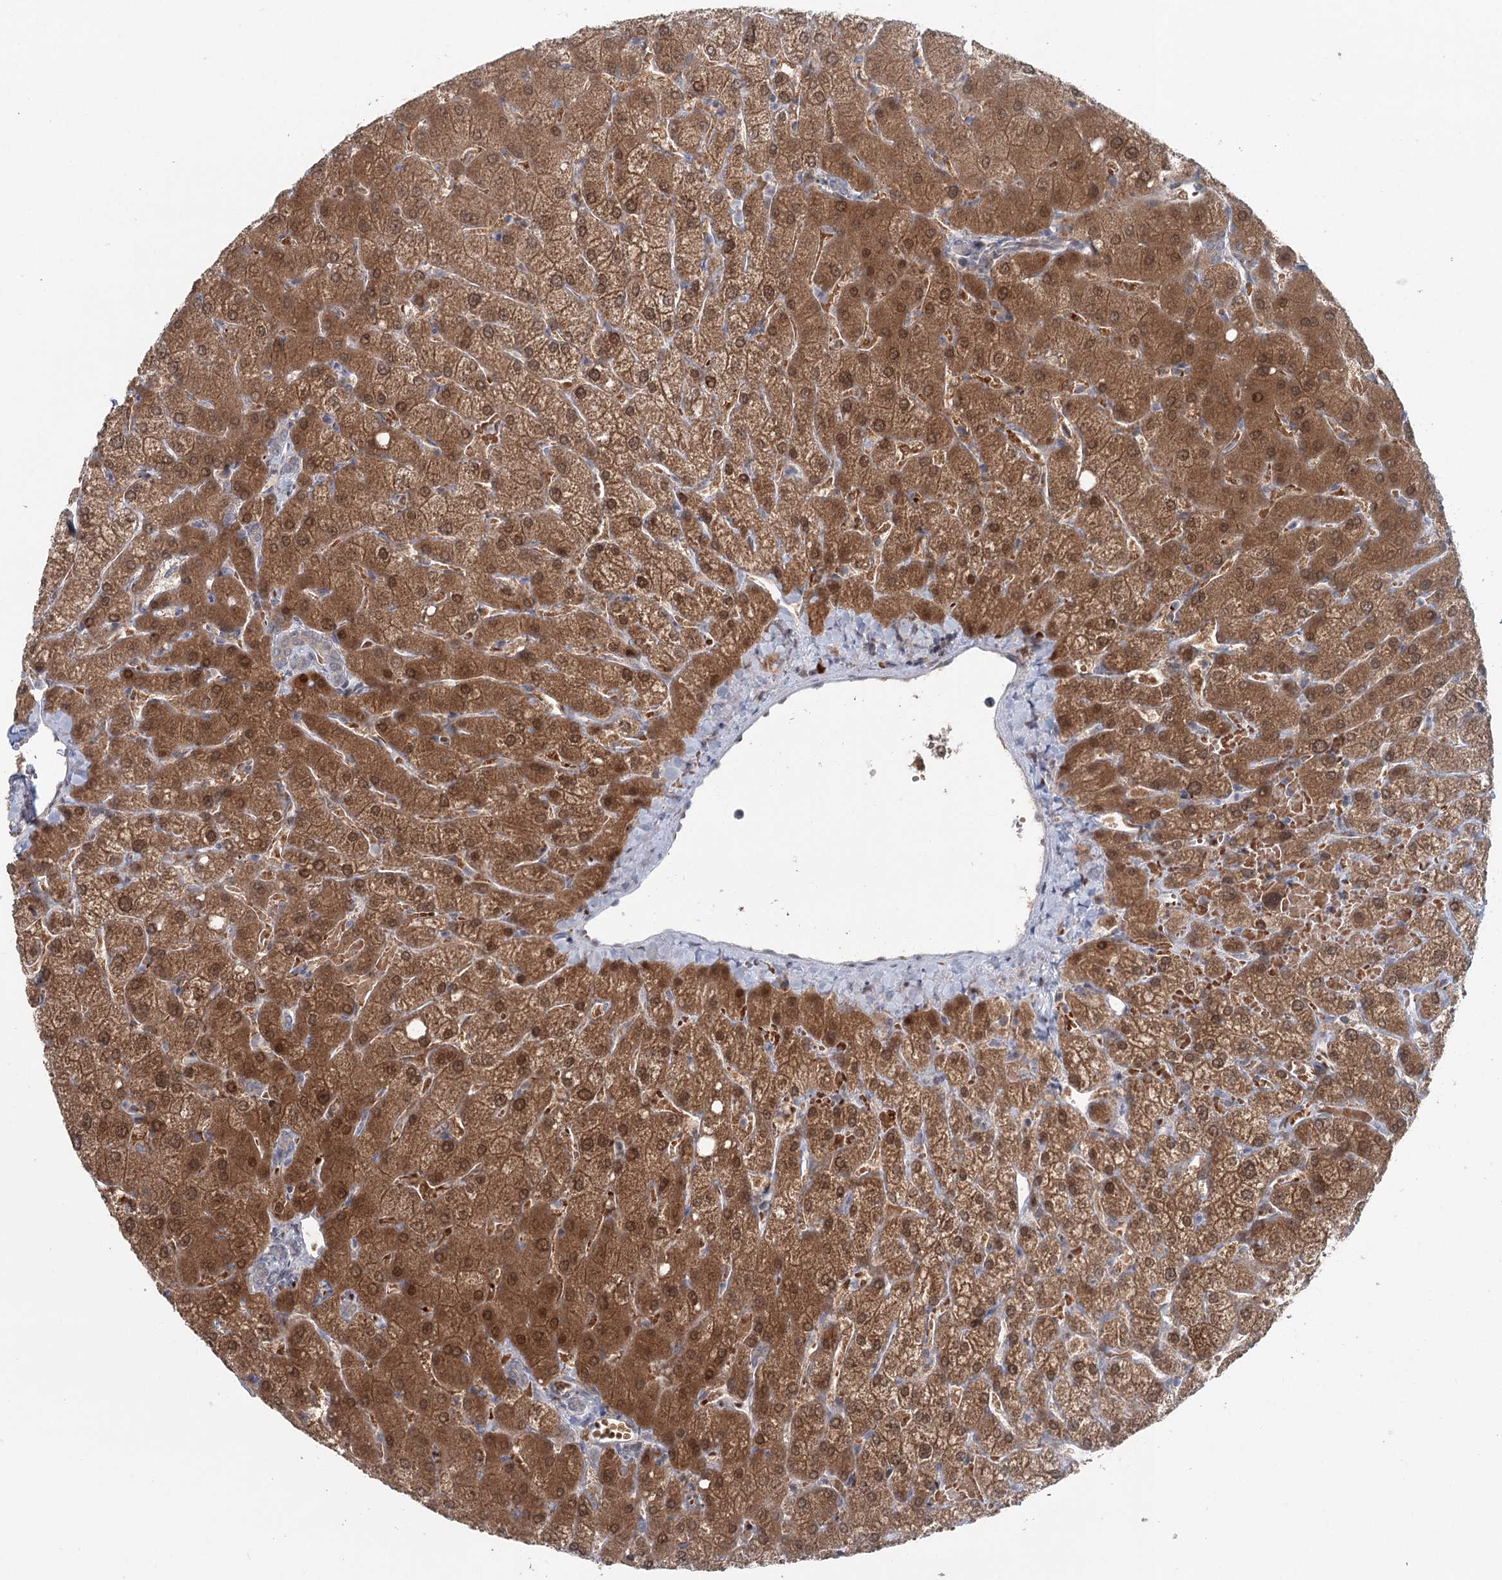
{"staining": {"intensity": "negative", "quantity": "none", "location": "none"}, "tissue": "liver", "cell_type": "Cholangiocytes", "image_type": "normal", "snomed": [{"axis": "morphology", "description": "Normal tissue, NOS"}, {"axis": "topography", "description": "Liver"}], "caption": "DAB (3,3'-diaminobenzidine) immunohistochemical staining of unremarkable human liver exhibits no significant positivity in cholangiocytes. (DAB (3,3'-diaminobenzidine) IHC visualized using brightfield microscopy, high magnification).", "gene": "ADK", "patient": {"sex": "female", "age": 54}}